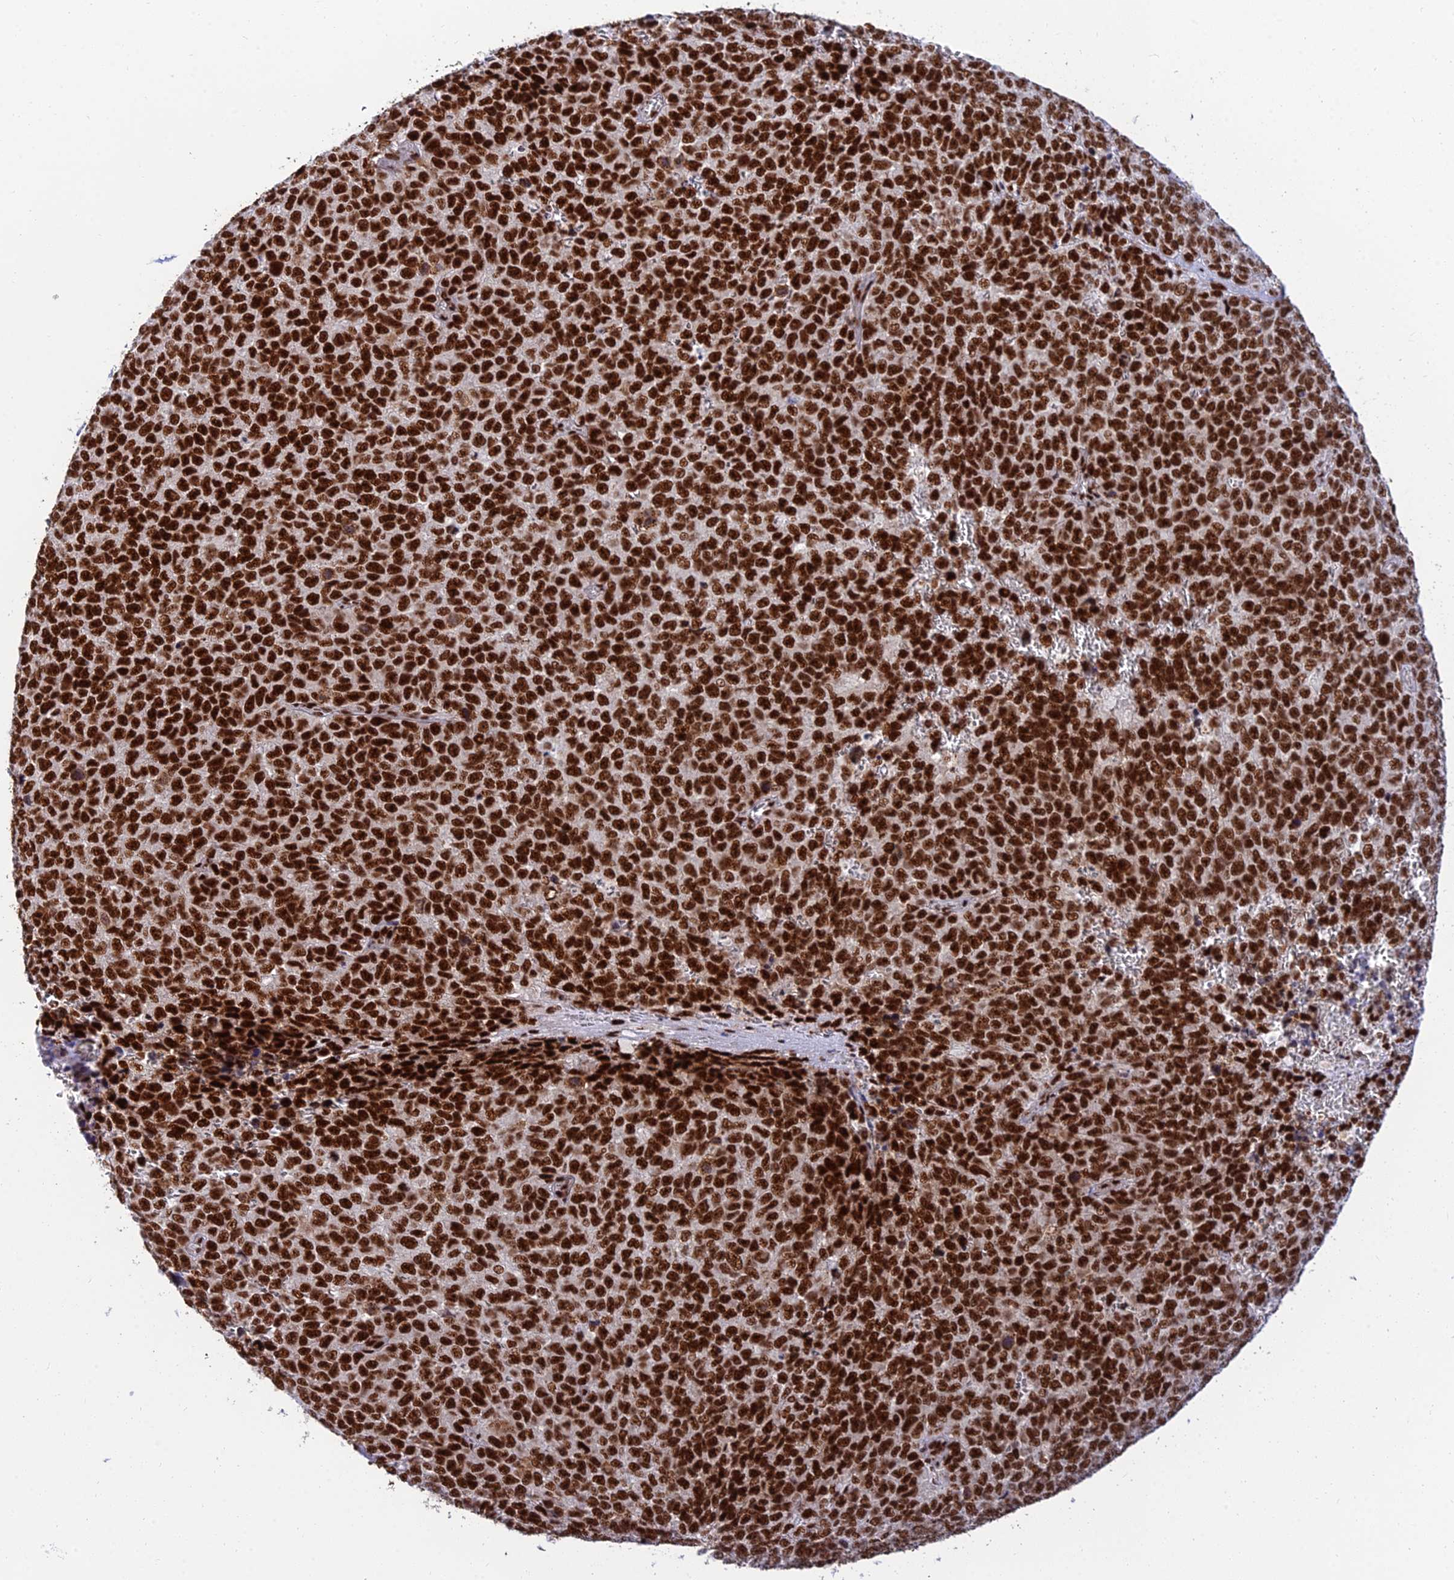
{"staining": {"intensity": "strong", "quantity": ">75%", "location": "nuclear"}, "tissue": "melanoma", "cell_type": "Tumor cells", "image_type": "cancer", "snomed": [{"axis": "morphology", "description": "Malignant melanoma, NOS"}, {"axis": "topography", "description": "Nose, NOS"}], "caption": "Malignant melanoma stained for a protein displays strong nuclear positivity in tumor cells. The protein is stained brown, and the nuclei are stained in blue (DAB IHC with brightfield microscopy, high magnification).", "gene": "USP22", "patient": {"sex": "female", "age": 48}}